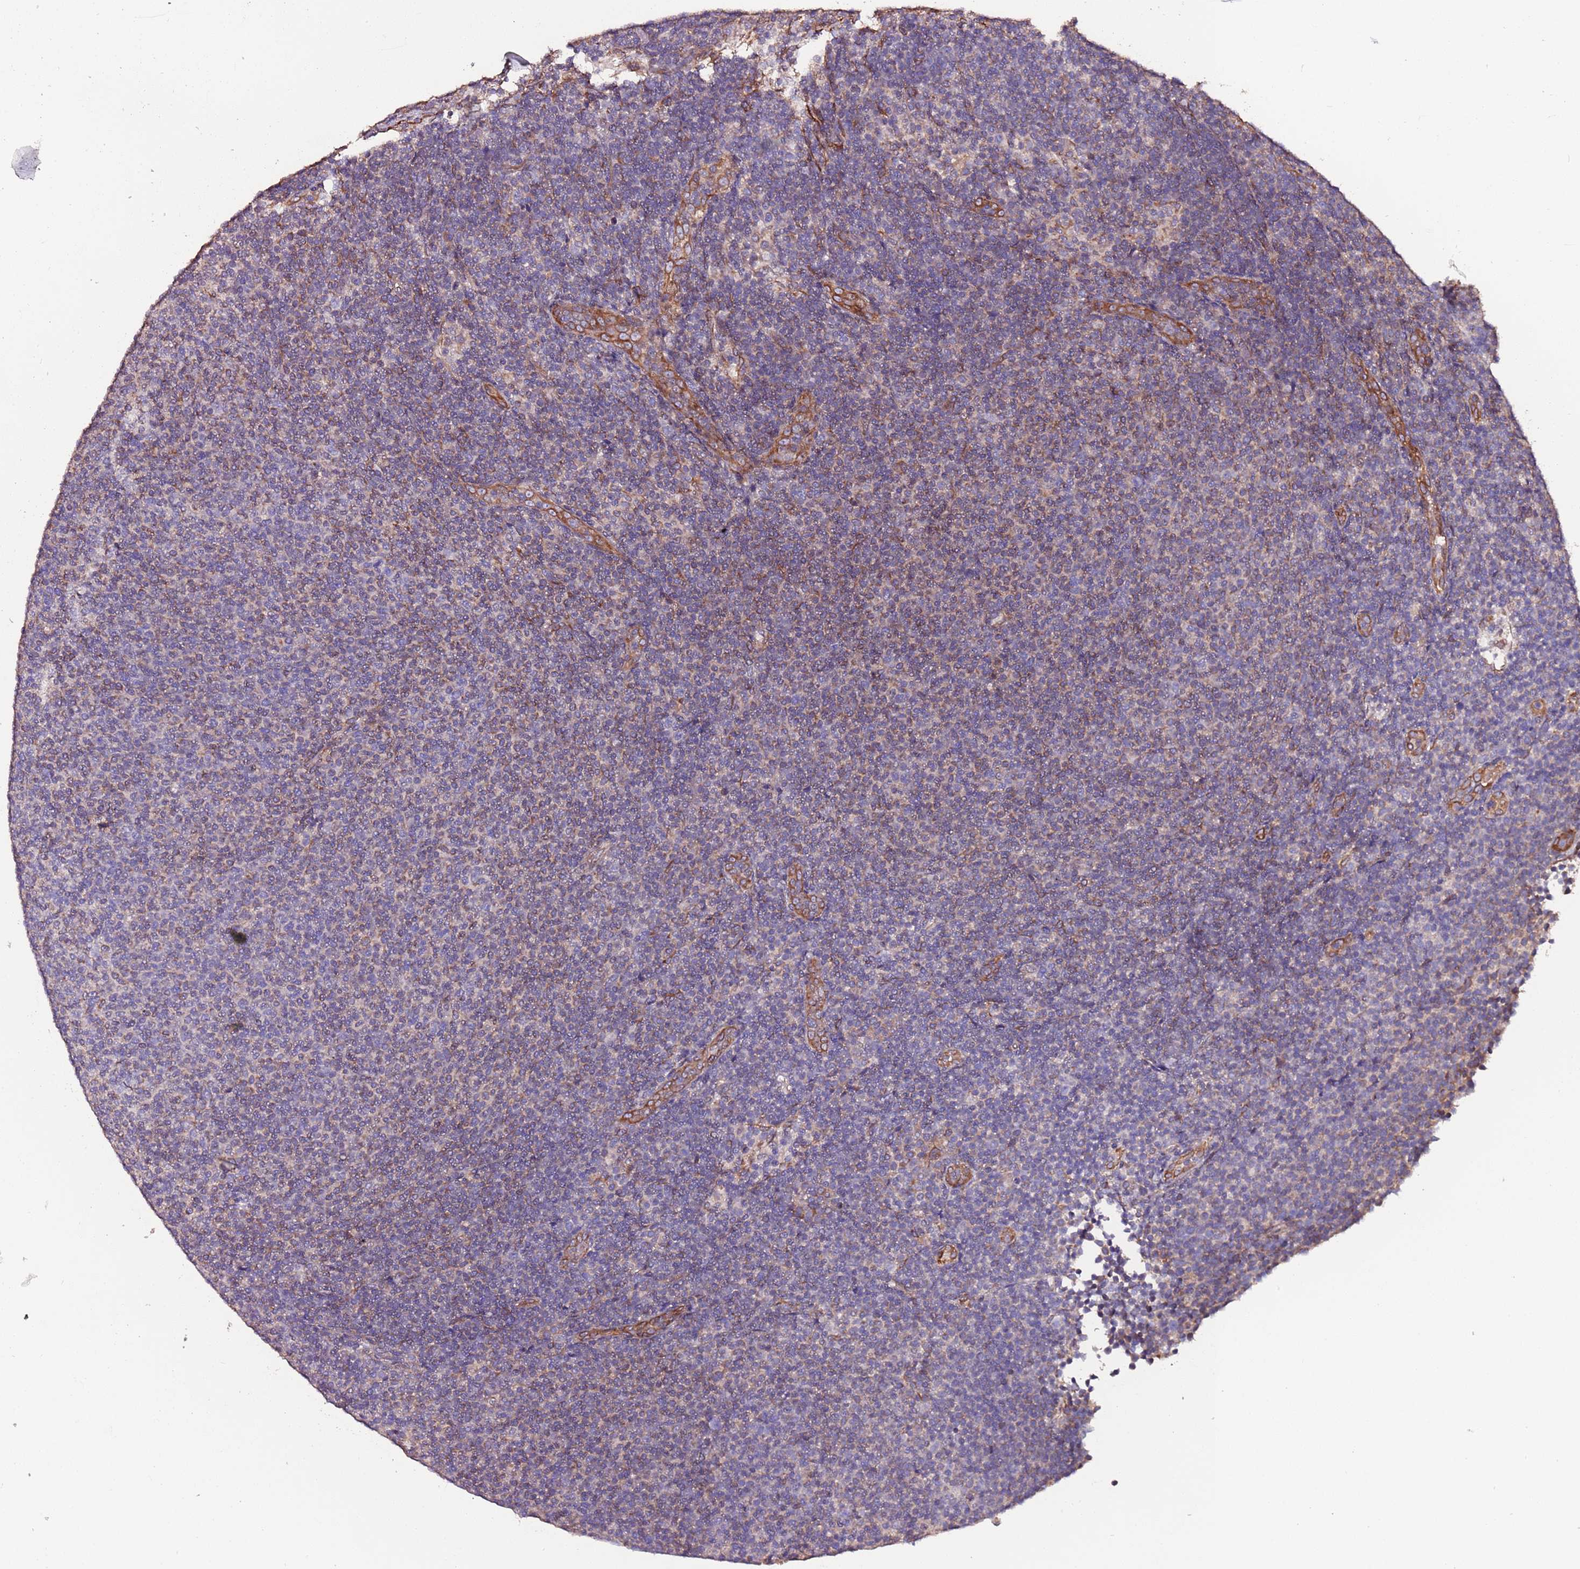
{"staining": {"intensity": "negative", "quantity": "none", "location": "none"}, "tissue": "lymphoma", "cell_type": "Tumor cells", "image_type": "cancer", "snomed": [{"axis": "morphology", "description": "Malignant lymphoma, non-Hodgkin's type, Low grade"}, {"axis": "topography", "description": "Lymph node"}], "caption": "Immunohistochemistry (IHC) of malignant lymphoma, non-Hodgkin's type (low-grade) shows no staining in tumor cells.", "gene": "SLC41A3", "patient": {"sex": "male", "age": 66}}